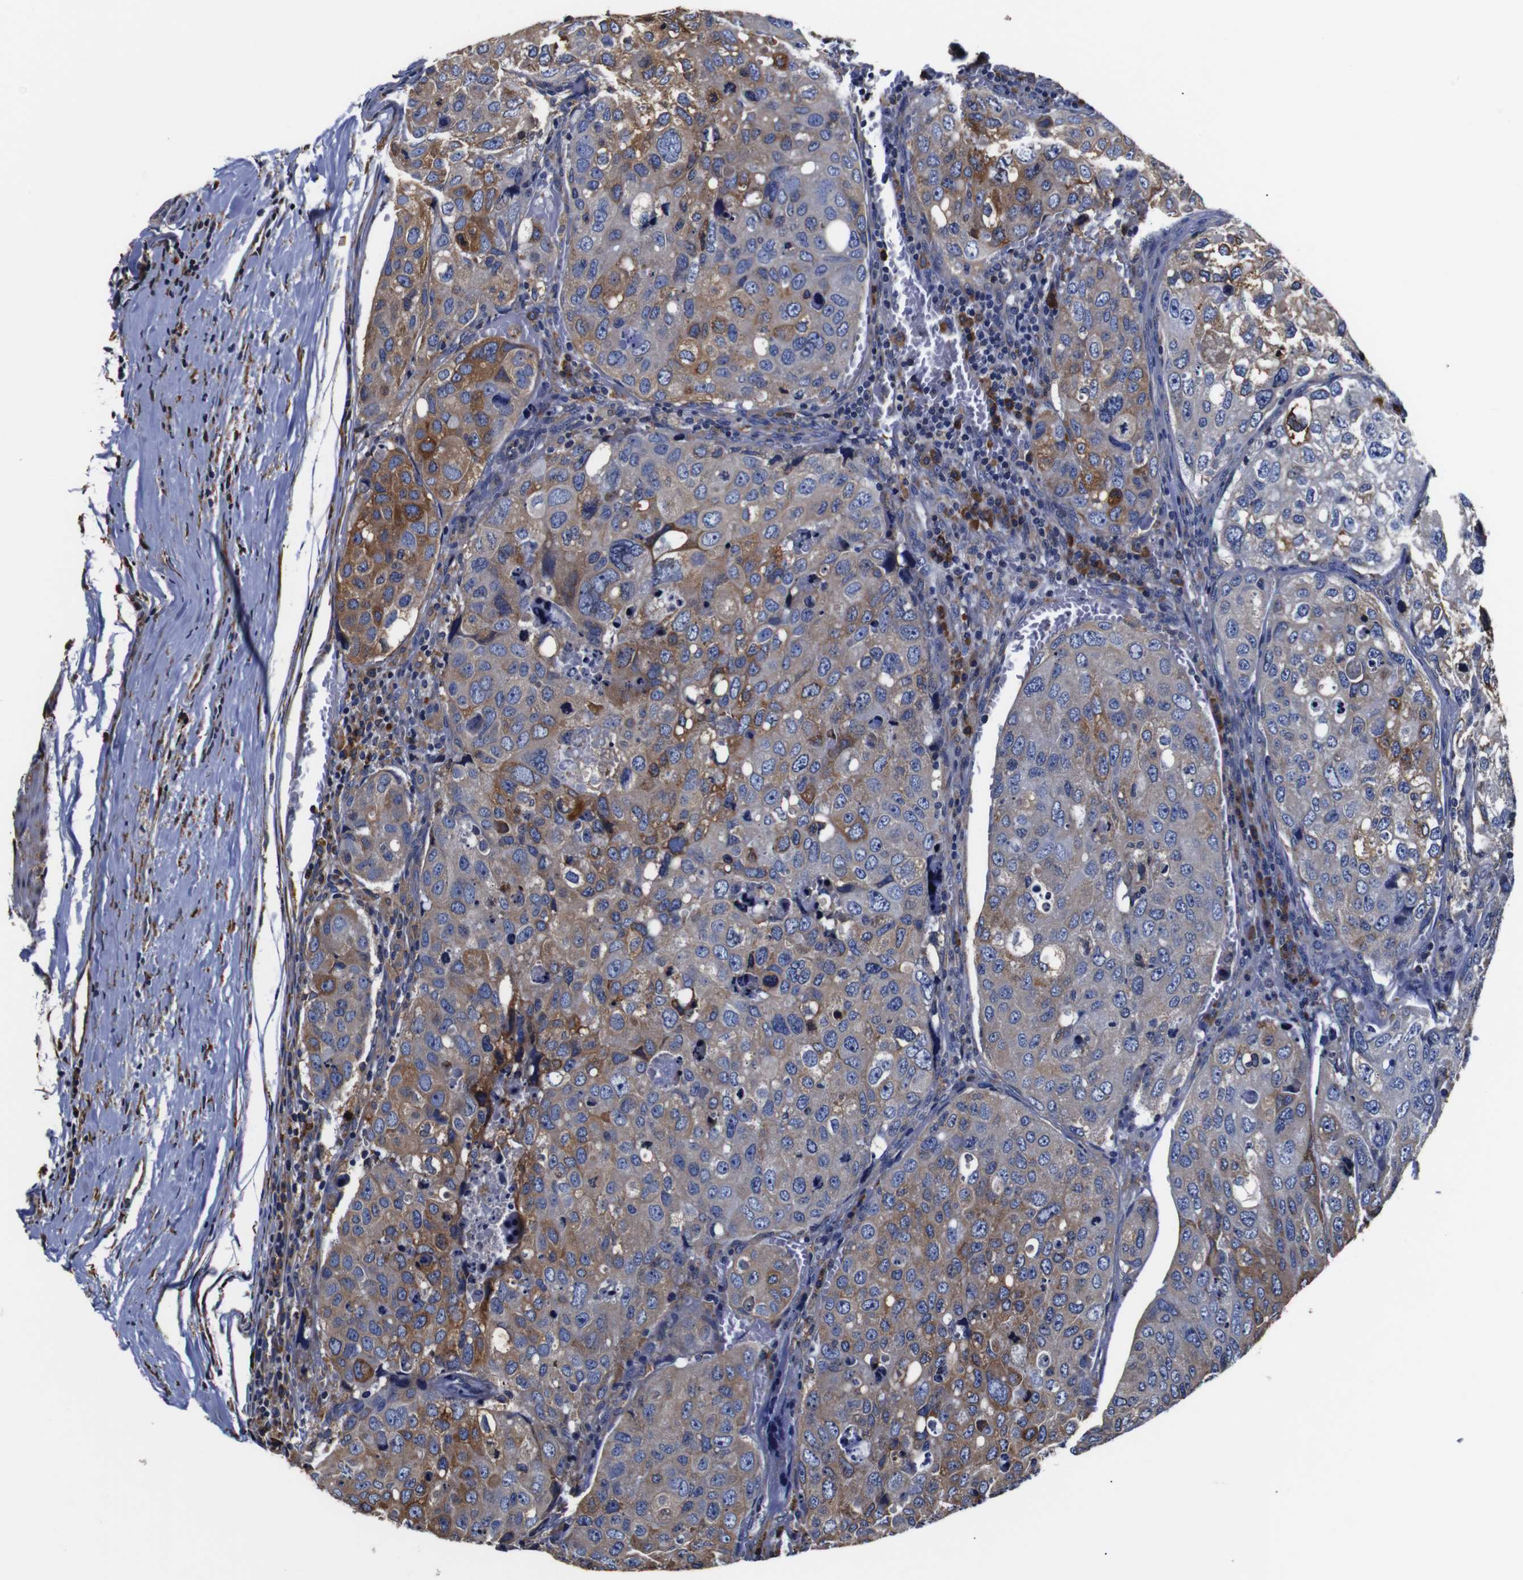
{"staining": {"intensity": "moderate", "quantity": "25%-75%", "location": "cytoplasmic/membranous"}, "tissue": "urothelial cancer", "cell_type": "Tumor cells", "image_type": "cancer", "snomed": [{"axis": "morphology", "description": "Urothelial carcinoma, High grade"}, {"axis": "topography", "description": "Lymph node"}, {"axis": "topography", "description": "Urinary bladder"}], "caption": "Protein expression analysis of human urothelial cancer reveals moderate cytoplasmic/membranous expression in about 25%-75% of tumor cells.", "gene": "PPIB", "patient": {"sex": "male", "age": 51}}